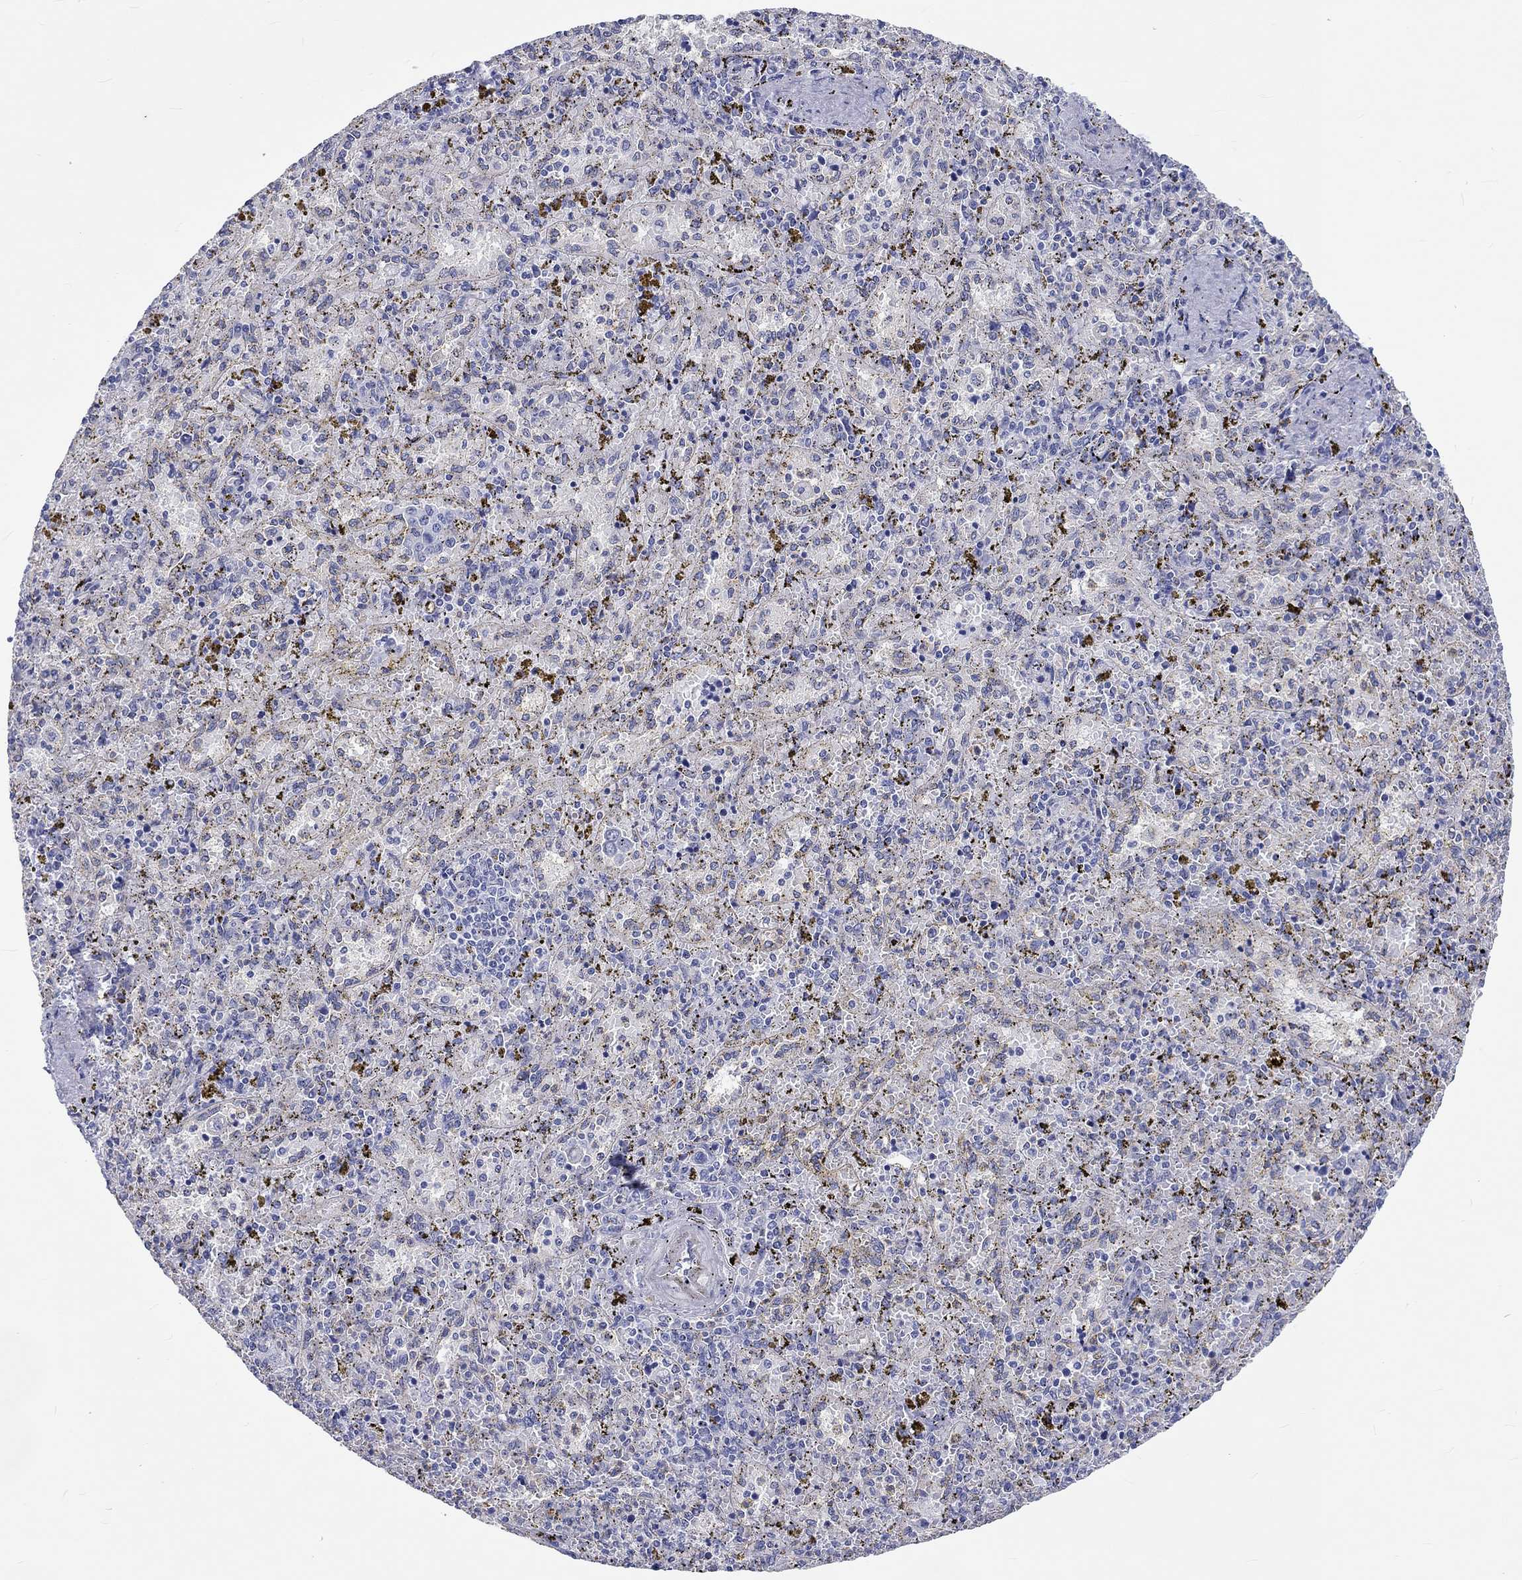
{"staining": {"intensity": "negative", "quantity": "none", "location": "none"}, "tissue": "spleen", "cell_type": "Cells in red pulp", "image_type": "normal", "snomed": [{"axis": "morphology", "description": "Normal tissue, NOS"}, {"axis": "topography", "description": "Spleen"}], "caption": "High magnification brightfield microscopy of benign spleen stained with DAB (brown) and counterstained with hematoxylin (blue): cells in red pulp show no significant expression. The staining is performed using DAB brown chromogen with nuclei counter-stained in using hematoxylin.", "gene": "CDY1B", "patient": {"sex": "female", "age": 50}}